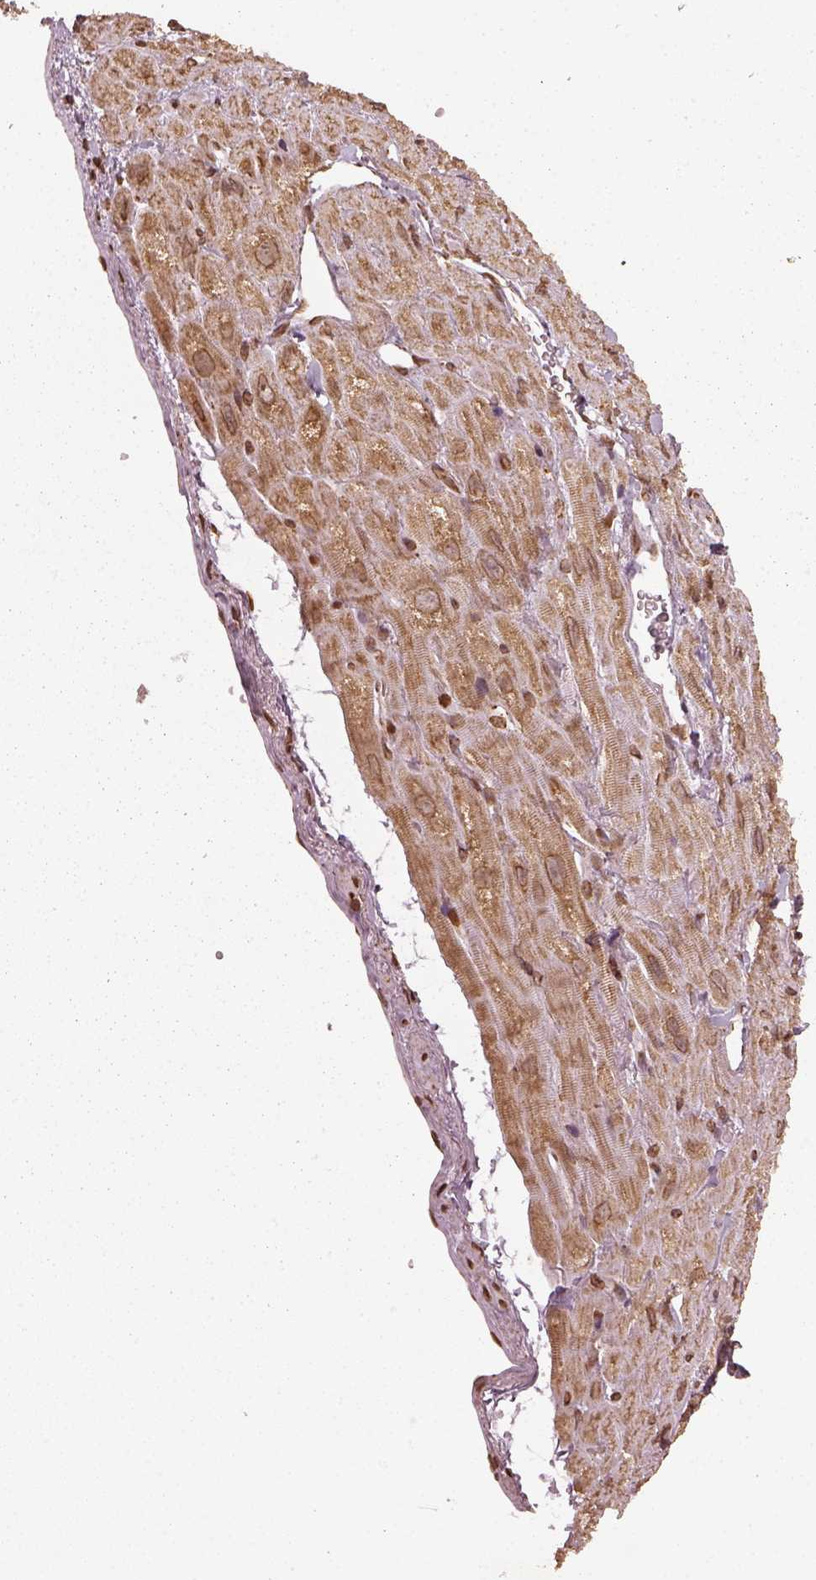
{"staining": {"intensity": "moderate", "quantity": "25%-75%", "location": "cytoplasmic/membranous"}, "tissue": "heart muscle", "cell_type": "Cardiomyocytes", "image_type": "normal", "snomed": [{"axis": "morphology", "description": "Normal tissue, NOS"}, {"axis": "topography", "description": "Heart"}], "caption": "IHC image of unremarkable heart muscle: heart muscle stained using immunohistochemistry (IHC) reveals medium levels of moderate protein expression localized specifically in the cytoplasmic/membranous of cardiomyocytes, appearing as a cytoplasmic/membranous brown color.", "gene": "ACOT2", "patient": {"sex": "female", "age": 62}}